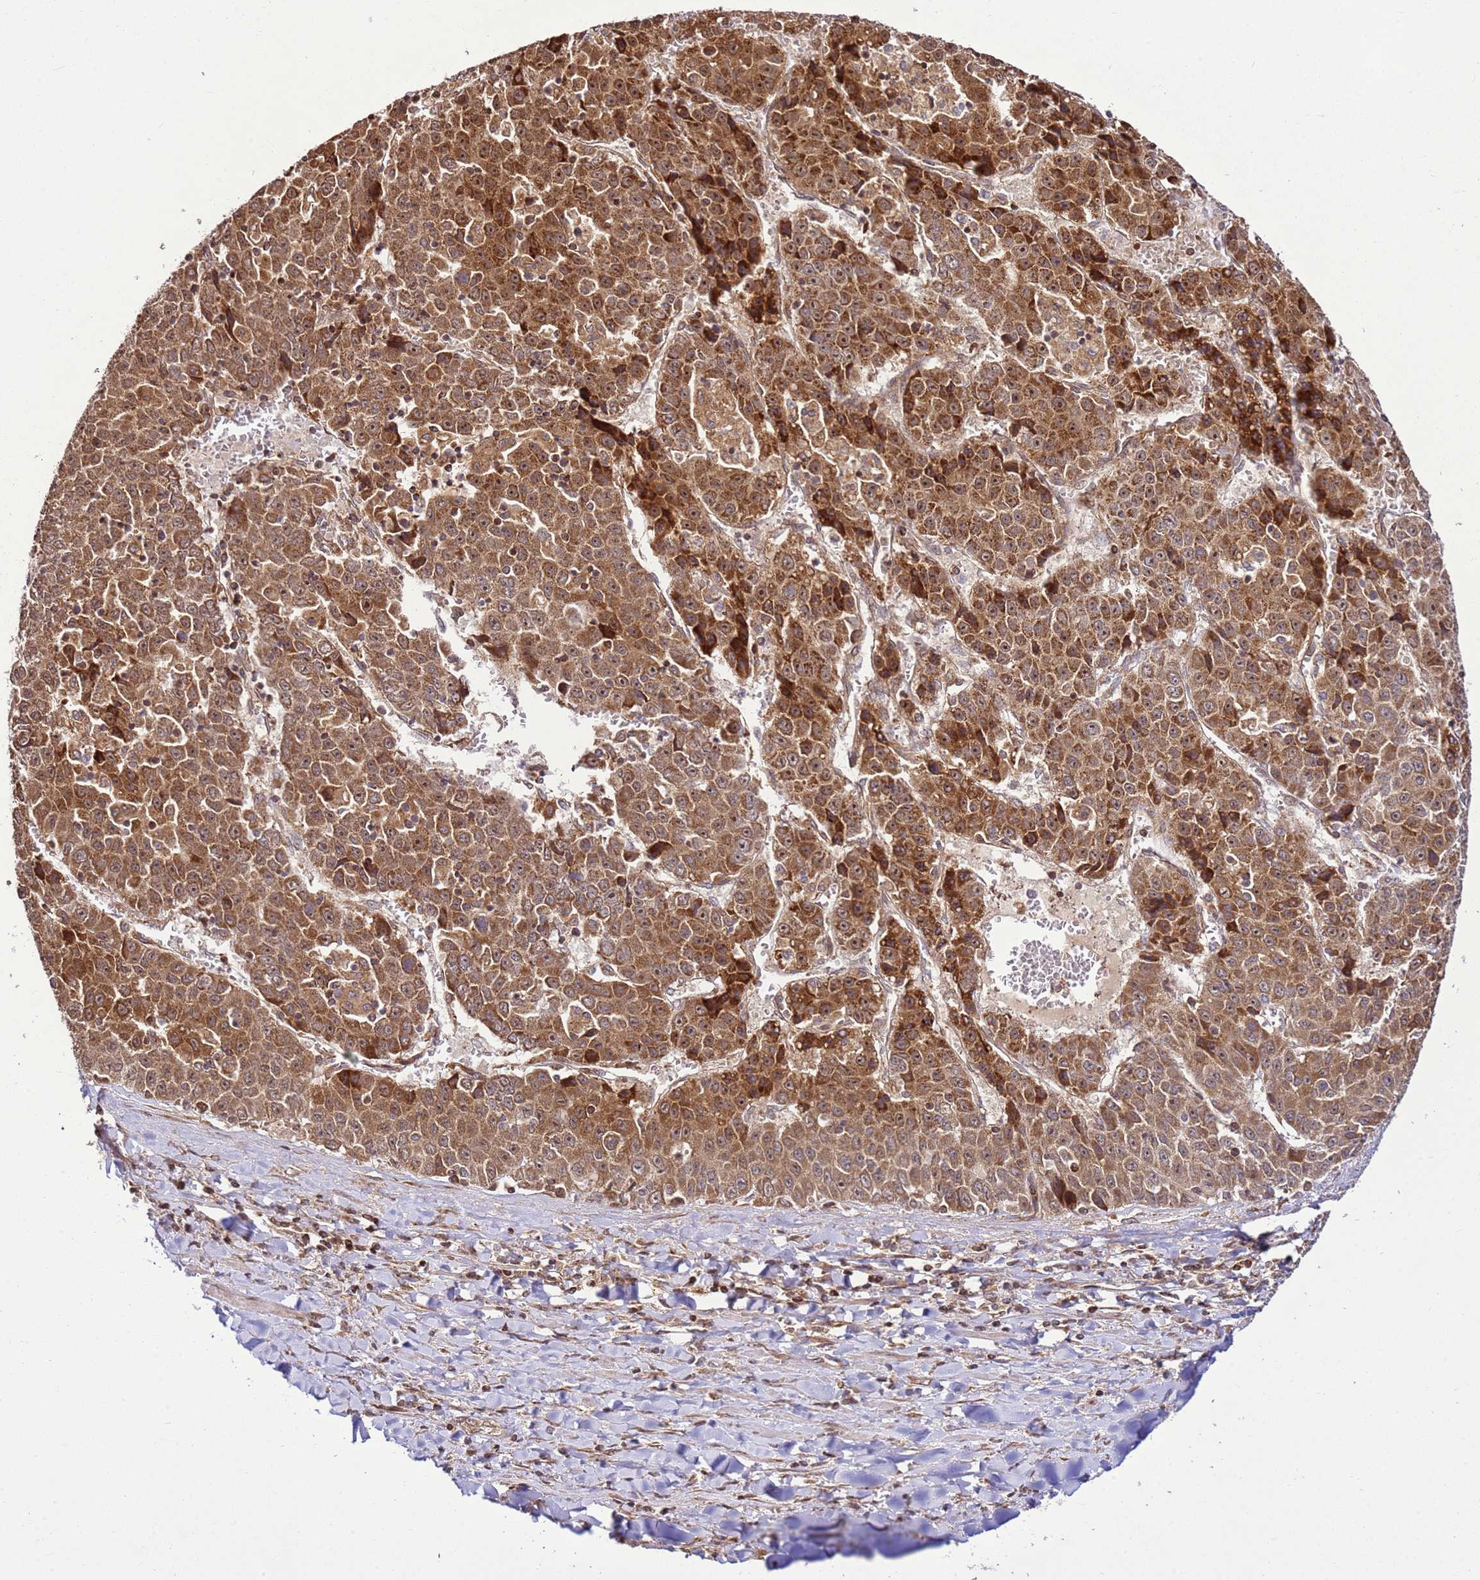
{"staining": {"intensity": "strong", "quantity": ">75%", "location": "cytoplasmic/membranous,nuclear"}, "tissue": "liver cancer", "cell_type": "Tumor cells", "image_type": "cancer", "snomed": [{"axis": "morphology", "description": "Carcinoma, Hepatocellular, NOS"}, {"axis": "topography", "description": "Liver"}], "caption": "Strong cytoplasmic/membranous and nuclear positivity is seen in about >75% of tumor cells in liver cancer (hepatocellular carcinoma). The staining was performed using DAB (3,3'-diaminobenzidine) to visualize the protein expression in brown, while the nuclei were stained in blue with hematoxylin (Magnification: 20x).", "gene": "RASA3", "patient": {"sex": "female", "age": 53}}